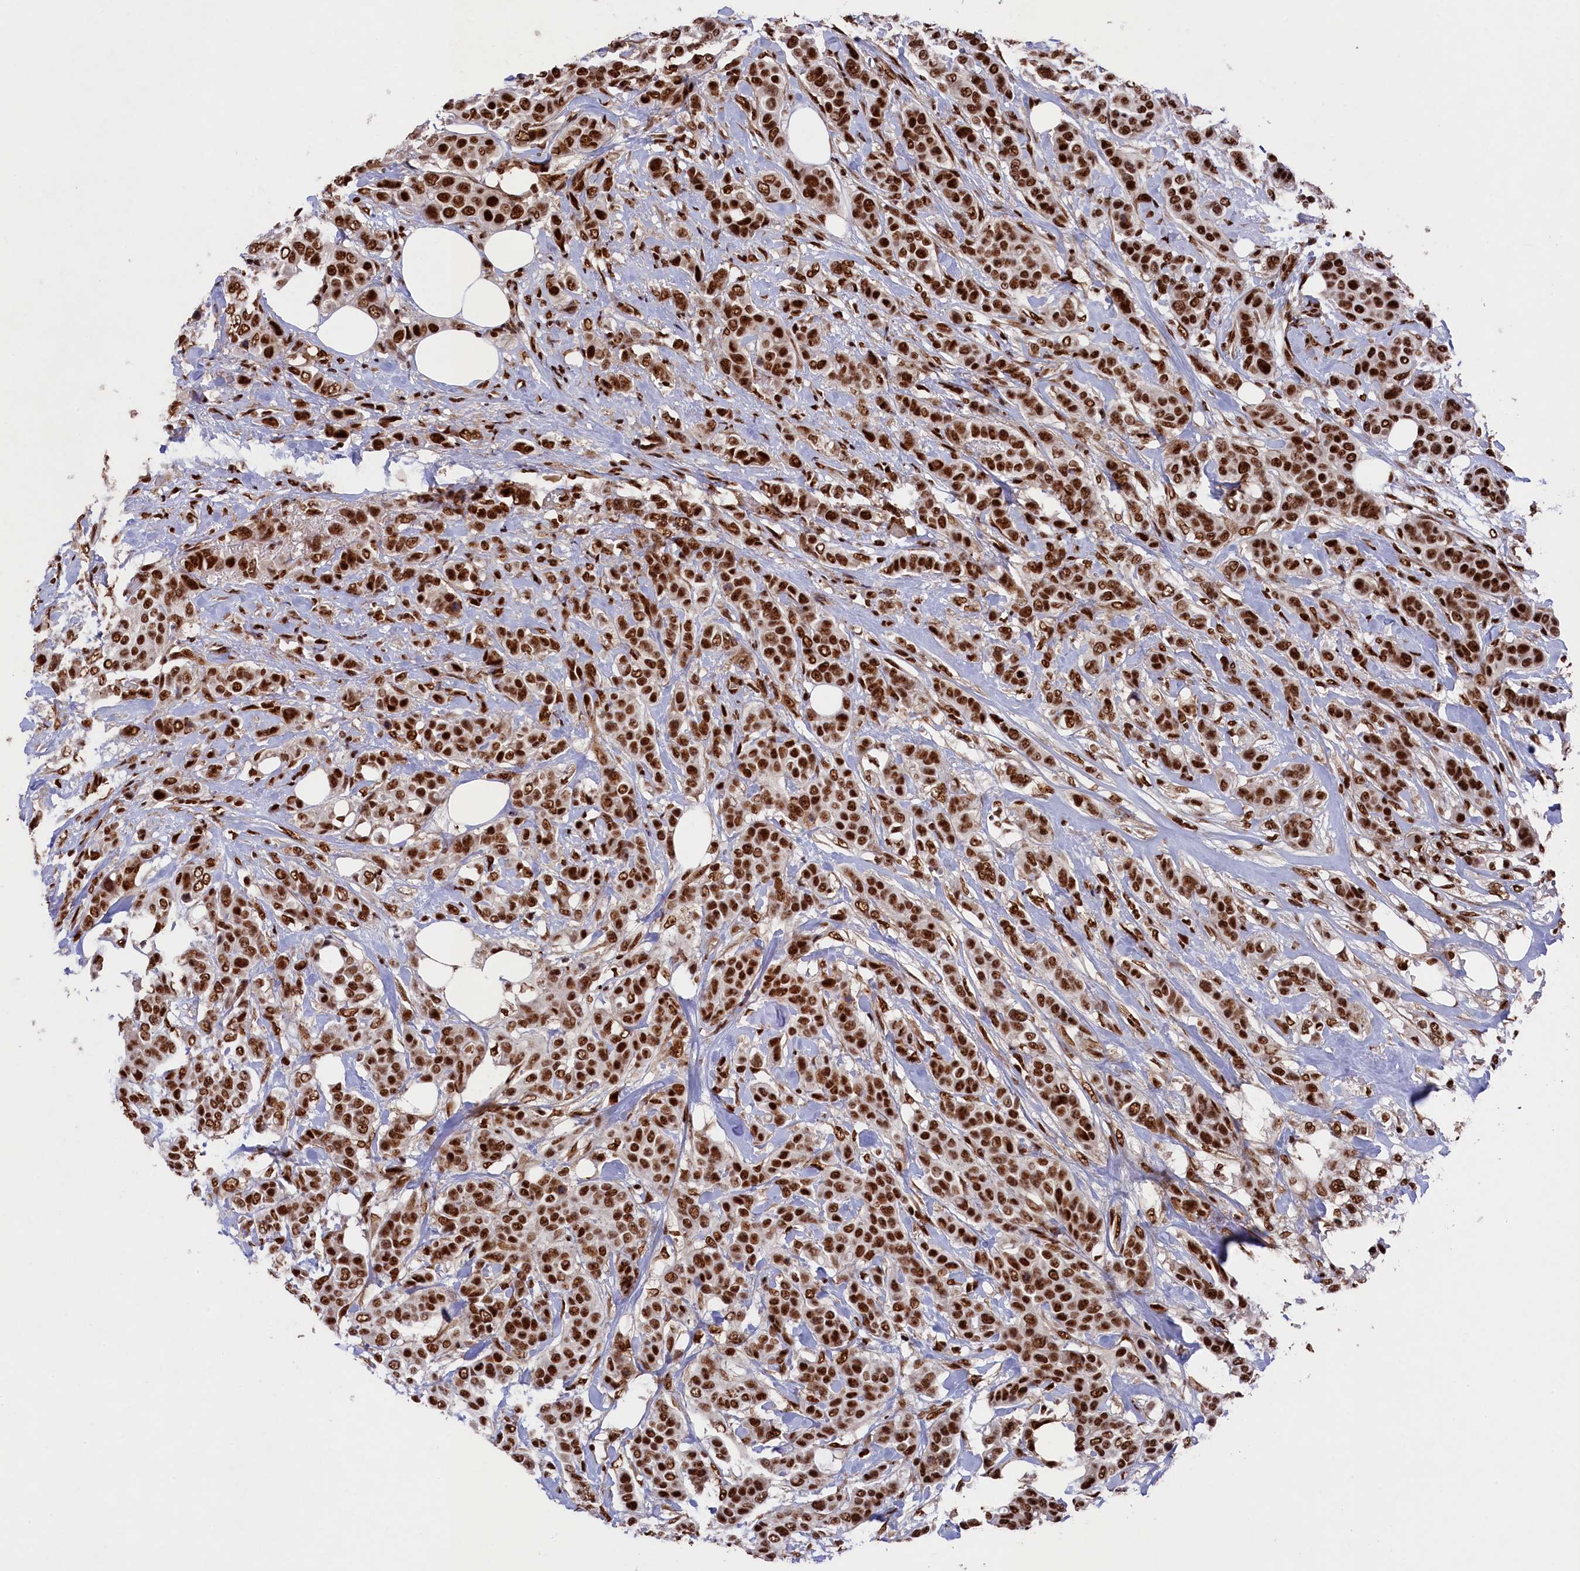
{"staining": {"intensity": "strong", "quantity": ">75%", "location": "nuclear"}, "tissue": "breast cancer", "cell_type": "Tumor cells", "image_type": "cancer", "snomed": [{"axis": "morphology", "description": "Lobular carcinoma"}, {"axis": "topography", "description": "Breast"}], "caption": "High-magnification brightfield microscopy of breast cancer stained with DAB (3,3'-diaminobenzidine) (brown) and counterstained with hematoxylin (blue). tumor cells exhibit strong nuclear positivity is seen in about>75% of cells. (Stains: DAB in brown, nuclei in blue, Microscopy: brightfield microscopy at high magnification).", "gene": "PRPF31", "patient": {"sex": "female", "age": 51}}